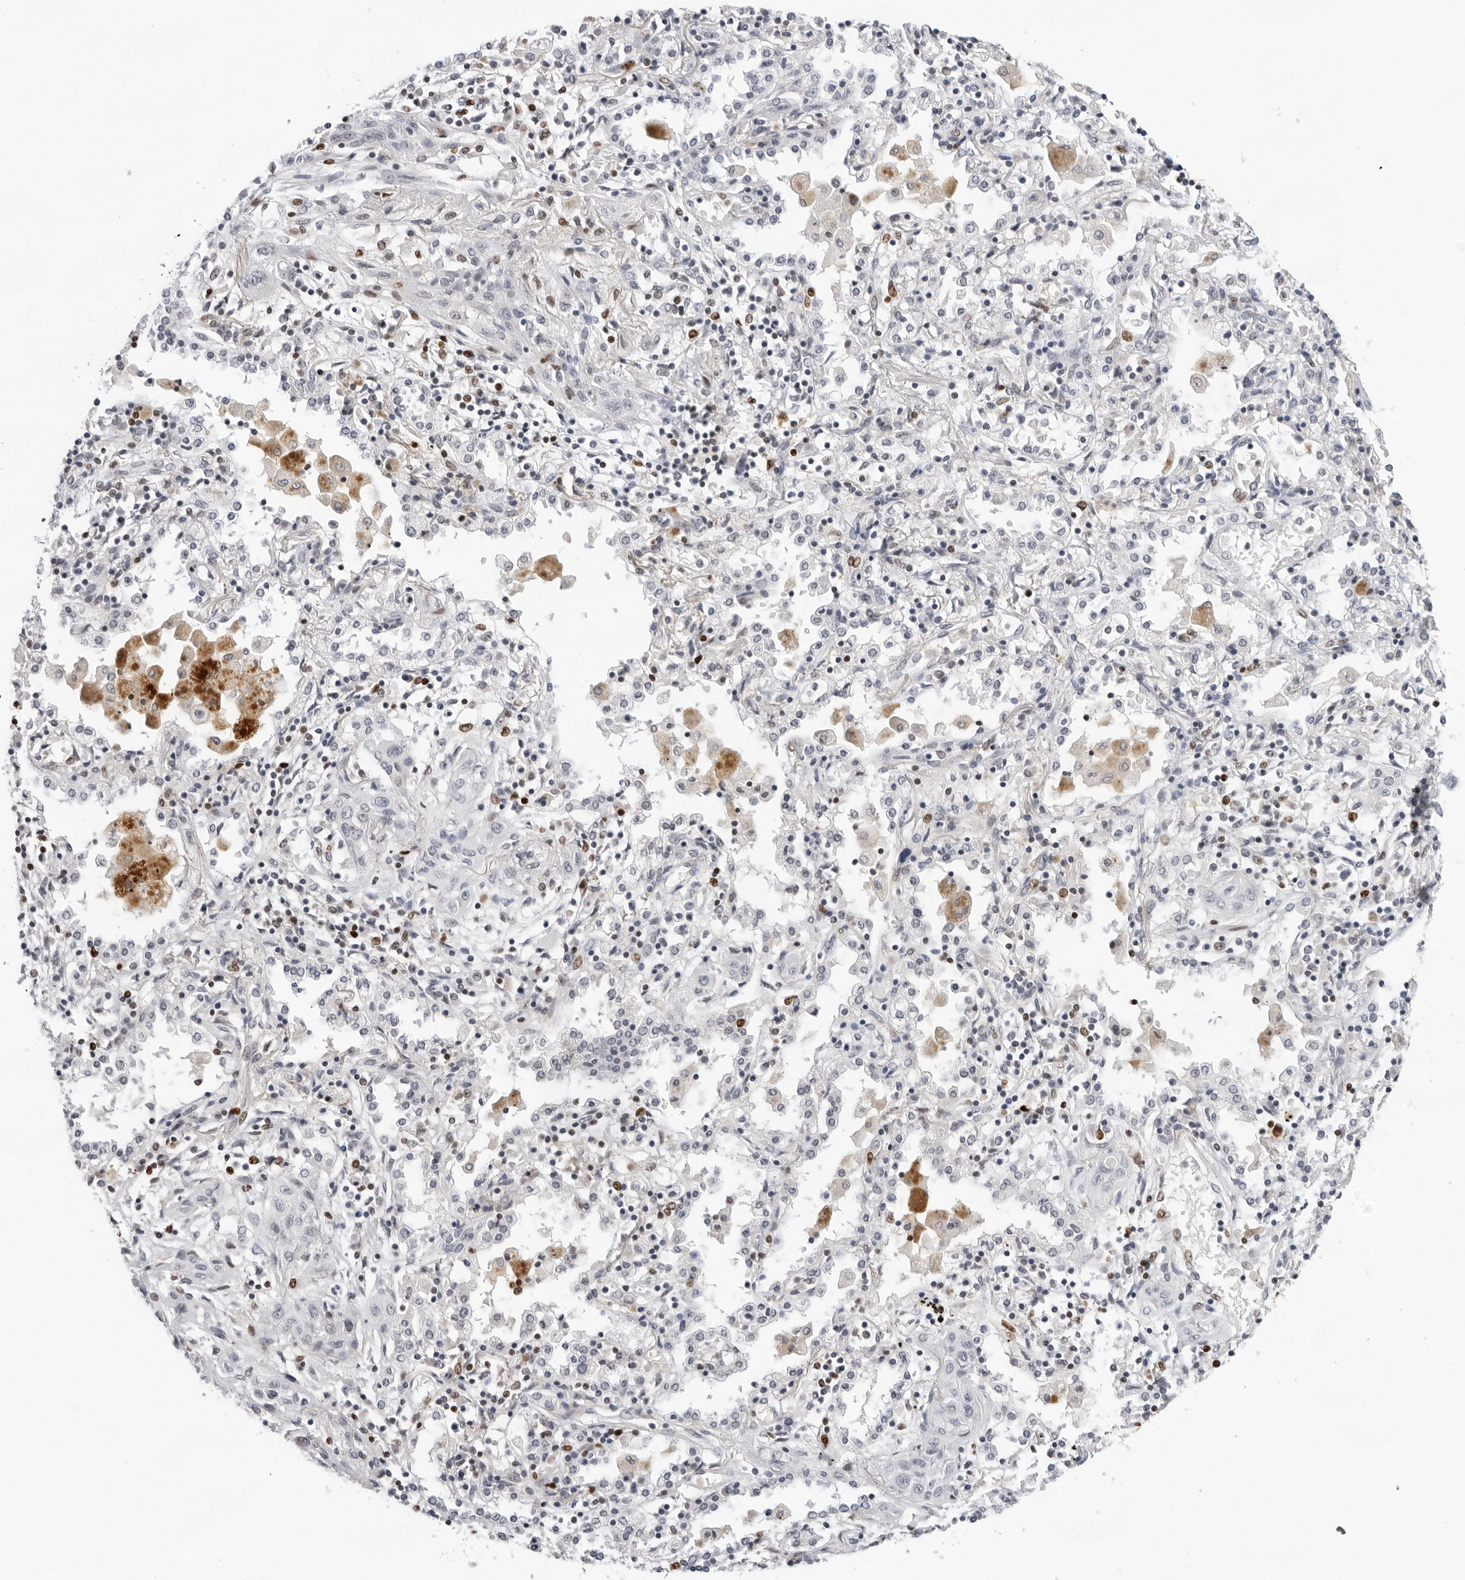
{"staining": {"intensity": "negative", "quantity": "none", "location": "none"}, "tissue": "lung cancer", "cell_type": "Tumor cells", "image_type": "cancer", "snomed": [{"axis": "morphology", "description": "Squamous cell carcinoma, NOS"}, {"axis": "topography", "description": "Lung"}], "caption": "Immunohistochemistry (IHC) micrograph of neoplastic tissue: lung cancer (squamous cell carcinoma) stained with DAB (3,3'-diaminobenzidine) demonstrates no significant protein staining in tumor cells.", "gene": "OGG1", "patient": {"sex": "female", "age": 47}}